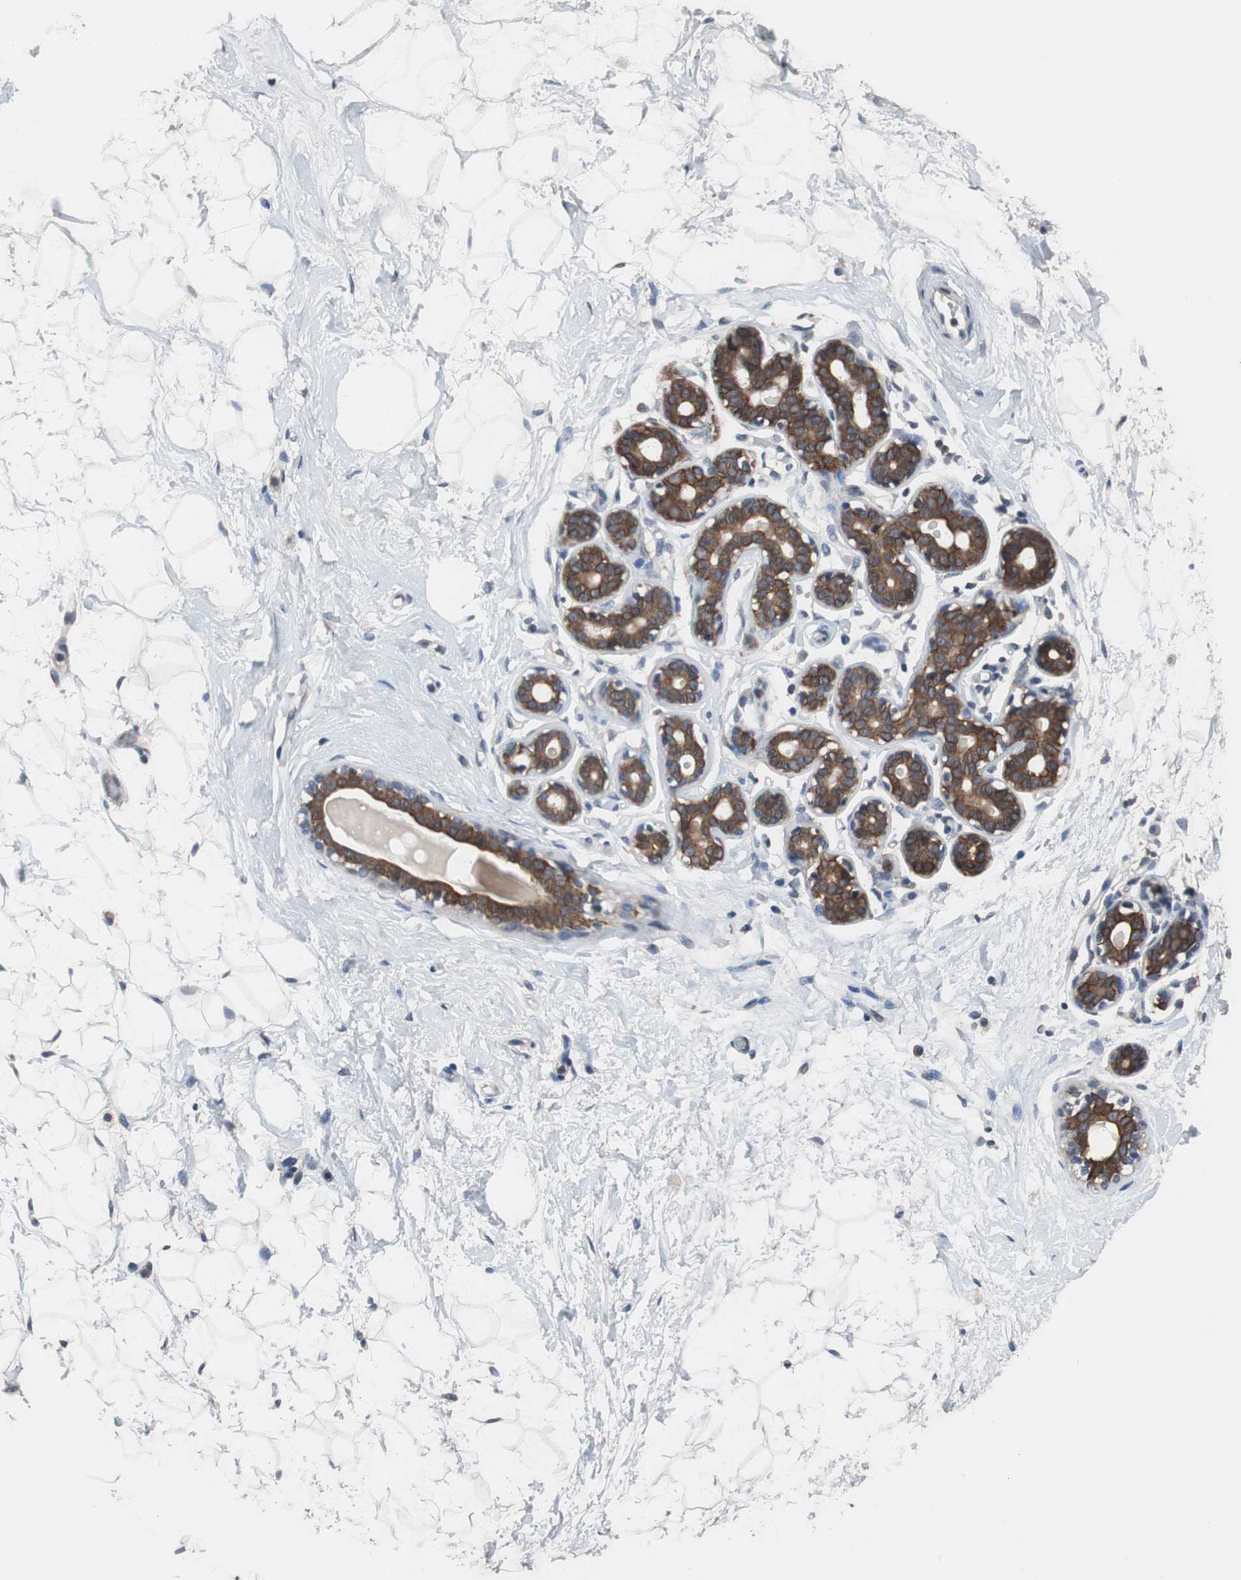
{"staining": {"intensity": "negative", "quantity": "none", "location": "none"}, "tissue": "breast", "cell_type": "Adipocytes", "image_type": "normal", "snomed": [{"axis": "morphology", "description": "Normal tissue, NOS"}, {"axis": "topography", "description": "Breast"}], "caption": "The photomicrograph exhibits no significant positivity in adipocytes of breast. The staining is performed using DAB (3,3'-diaminobenzidine) brown chromogen with nuclei counter-stained in using hematoxylin.", "gene": "USP10", "patient": {"sex": "female", "age": 23}}